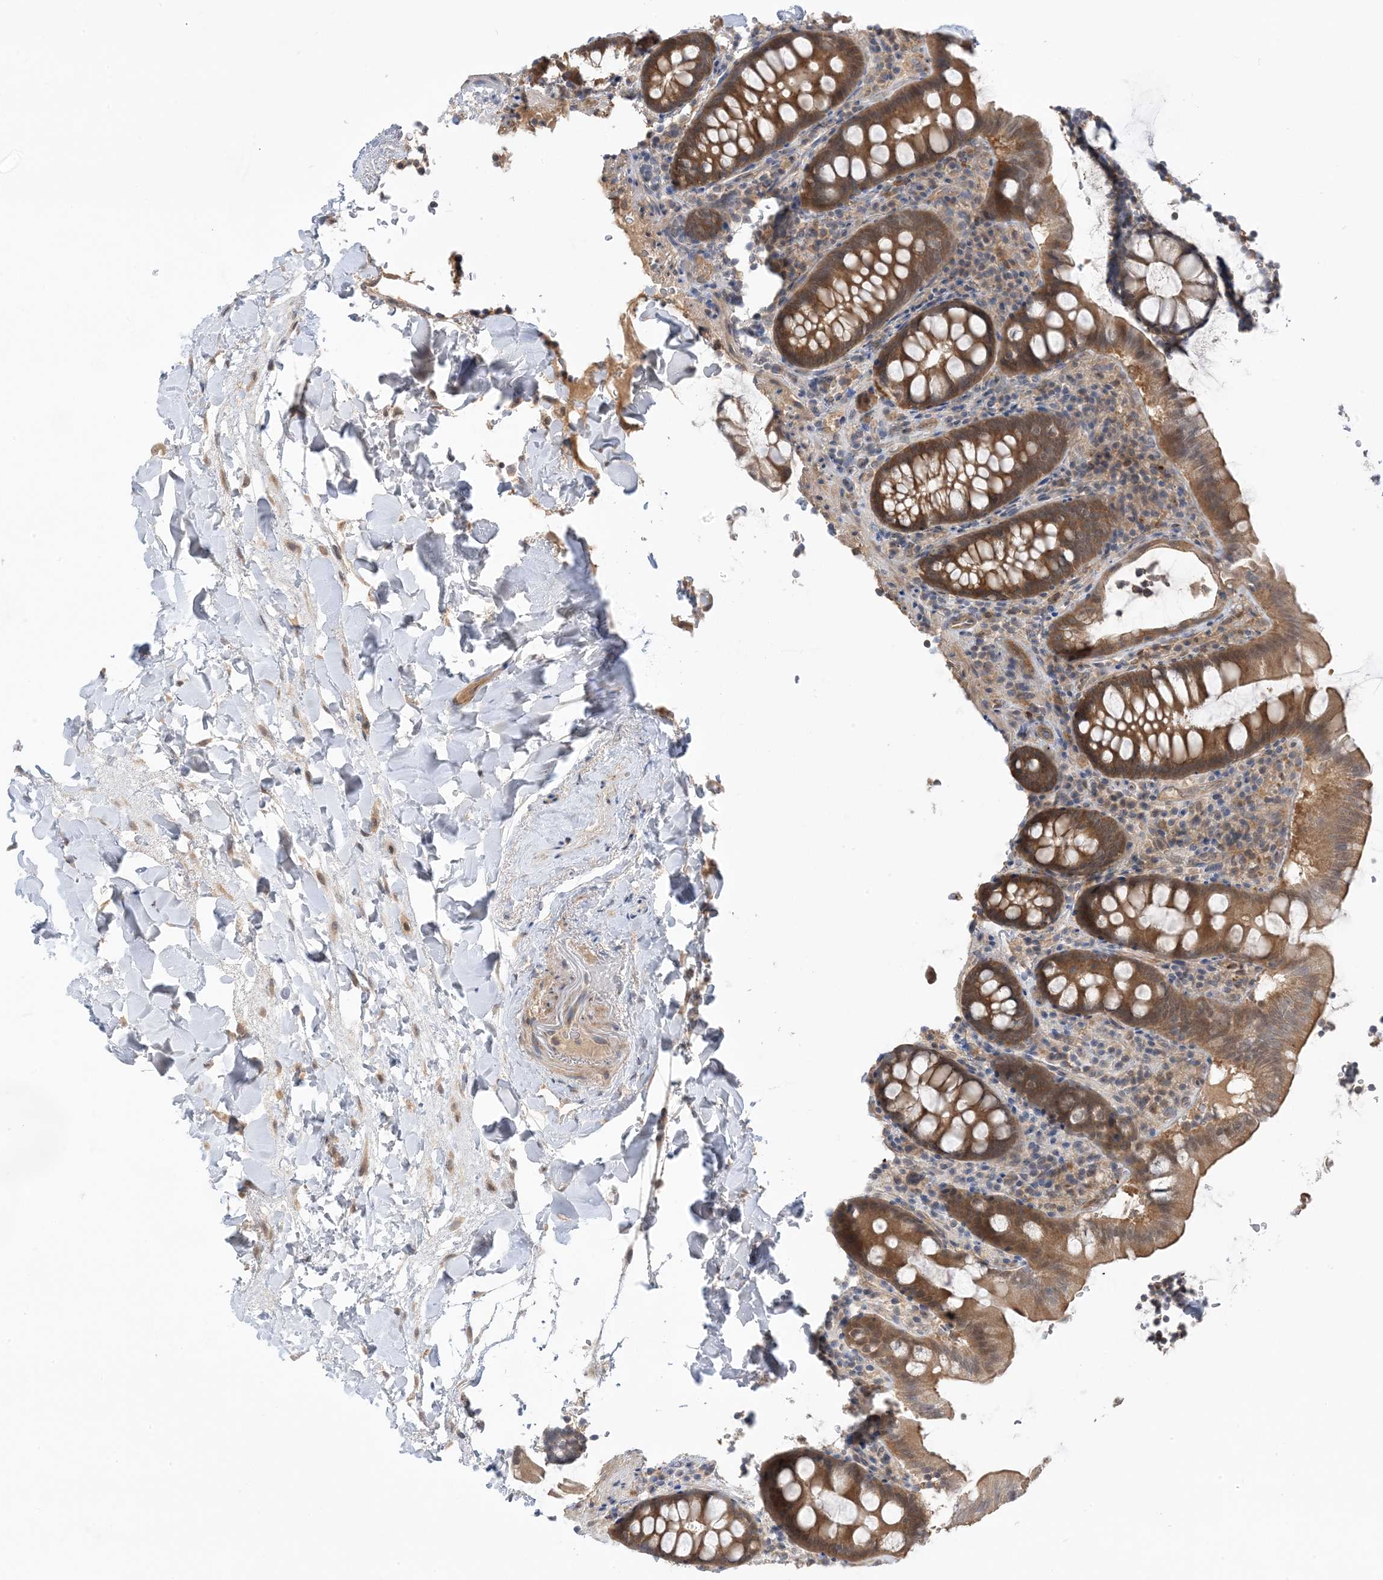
{"staining": {"intensity": "moderate", "quantity": ">75%", "location": "cytoplasmic/membranous"}, "tissue": "colon", "cell_type": "Endothelial cells", "image_type": "normal", "snomed": [{"axis": "morphology", "description": "Normal tissue, NOS"}, {"axis": "topography", "description": "Colon"}], "caption": "Immunohistochemical staining of unremarkable colon demonstrates medium levels of moderate cytoplasmic/membranous staining in approximately >75% of endothelial cells.", "gene": "WDR26", "patient": {"sex": "female", "age": 79}}